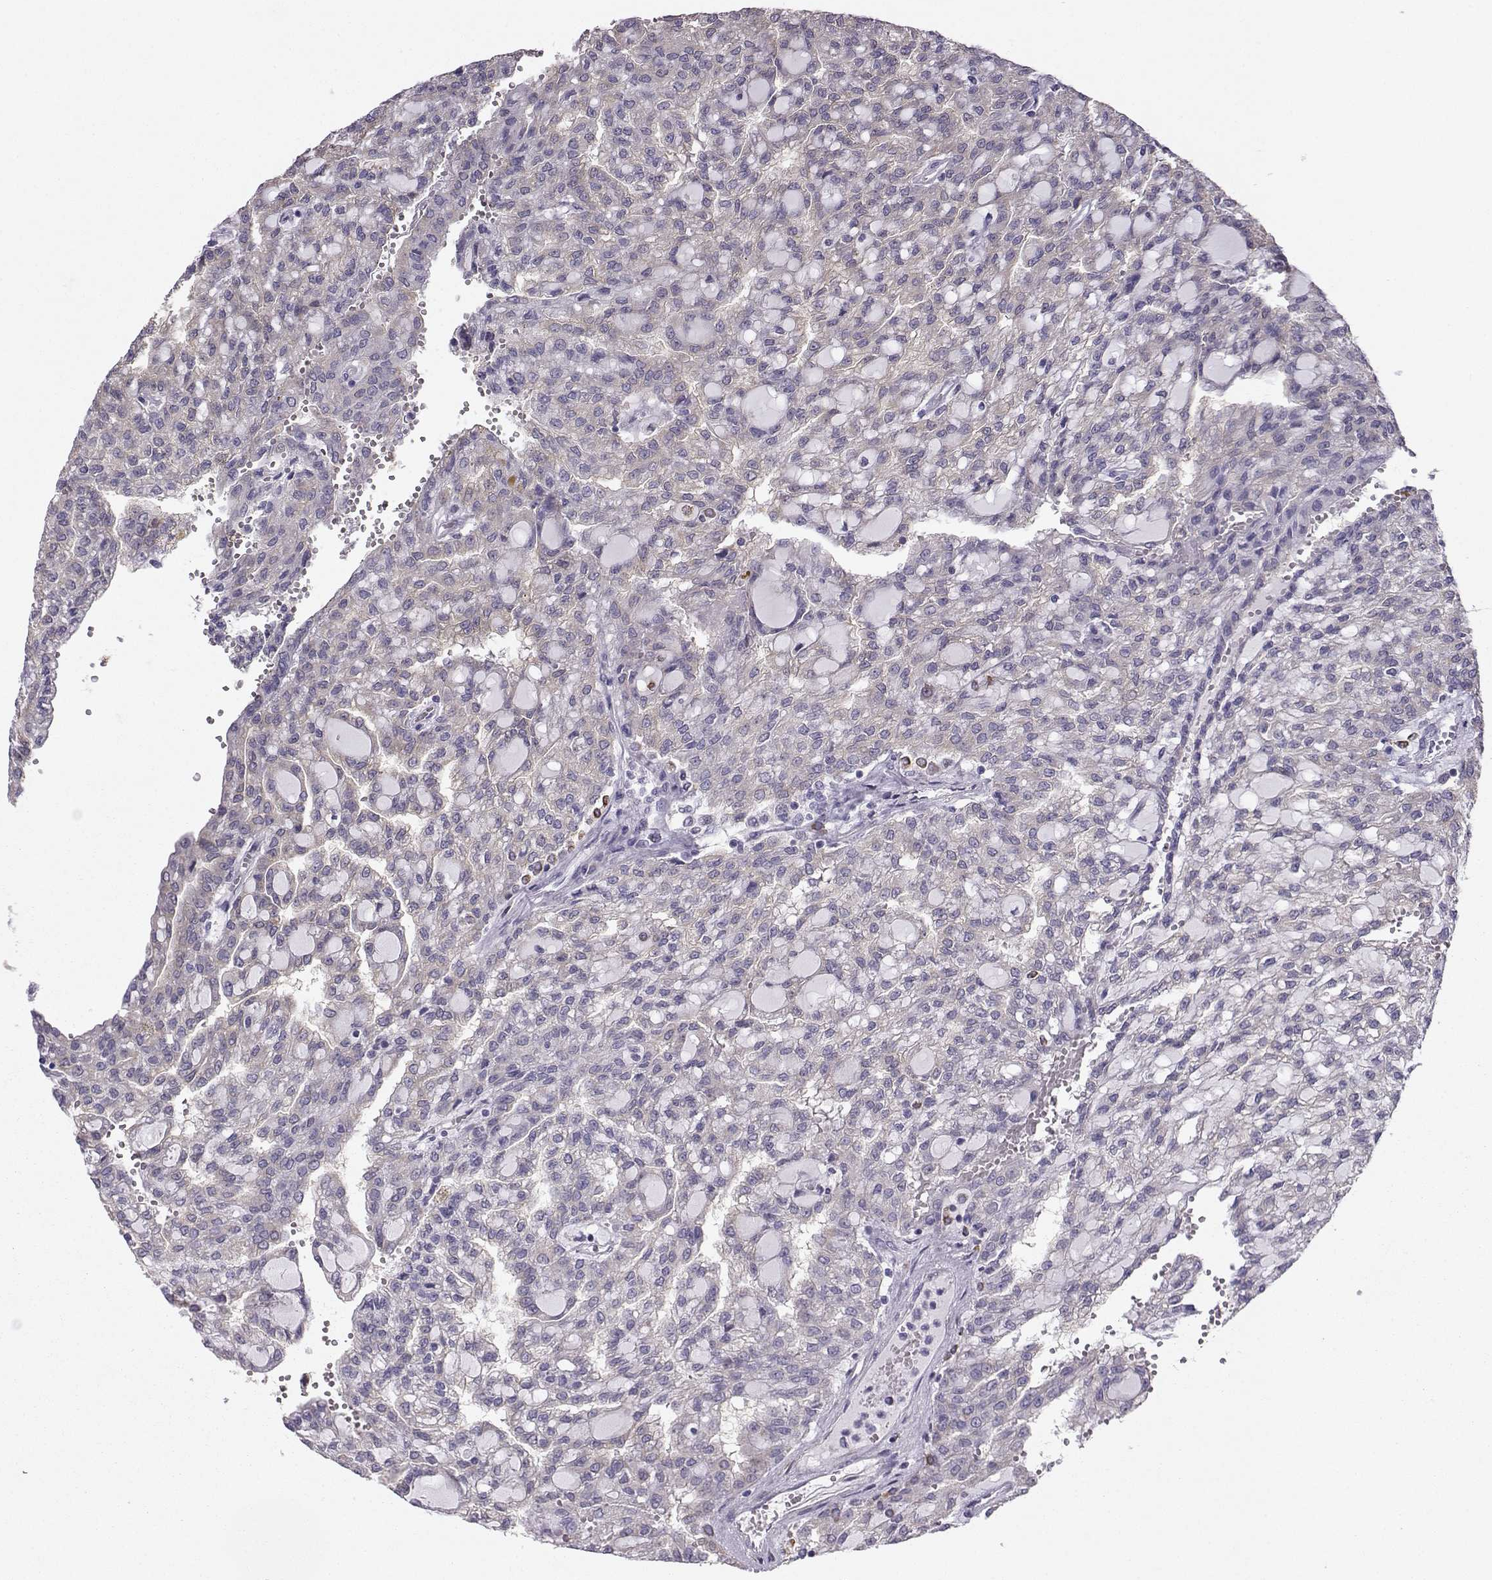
{"staining": {"intensity": "negative", "quantity": "none", "location": "none"}, "tissue": "renal cancer", "cell_type": "Tumor cells", "image_type": "cancer", "snomed": [{"axis": "morphology", "description": "Adenocarcinoma, NOS"}, {"axis": "topography", "description": "Kidney"}], "caption": "Tumor cells are negative for brown protein staining in renal cancer (adenocarcinoma). Brightfield microscopy of IHC stained with DAB (brown) and hematoxylin (blue), captured at high magnification.", "gene": "DCLK3", "patient": {"sex": "male", "age": 63}}